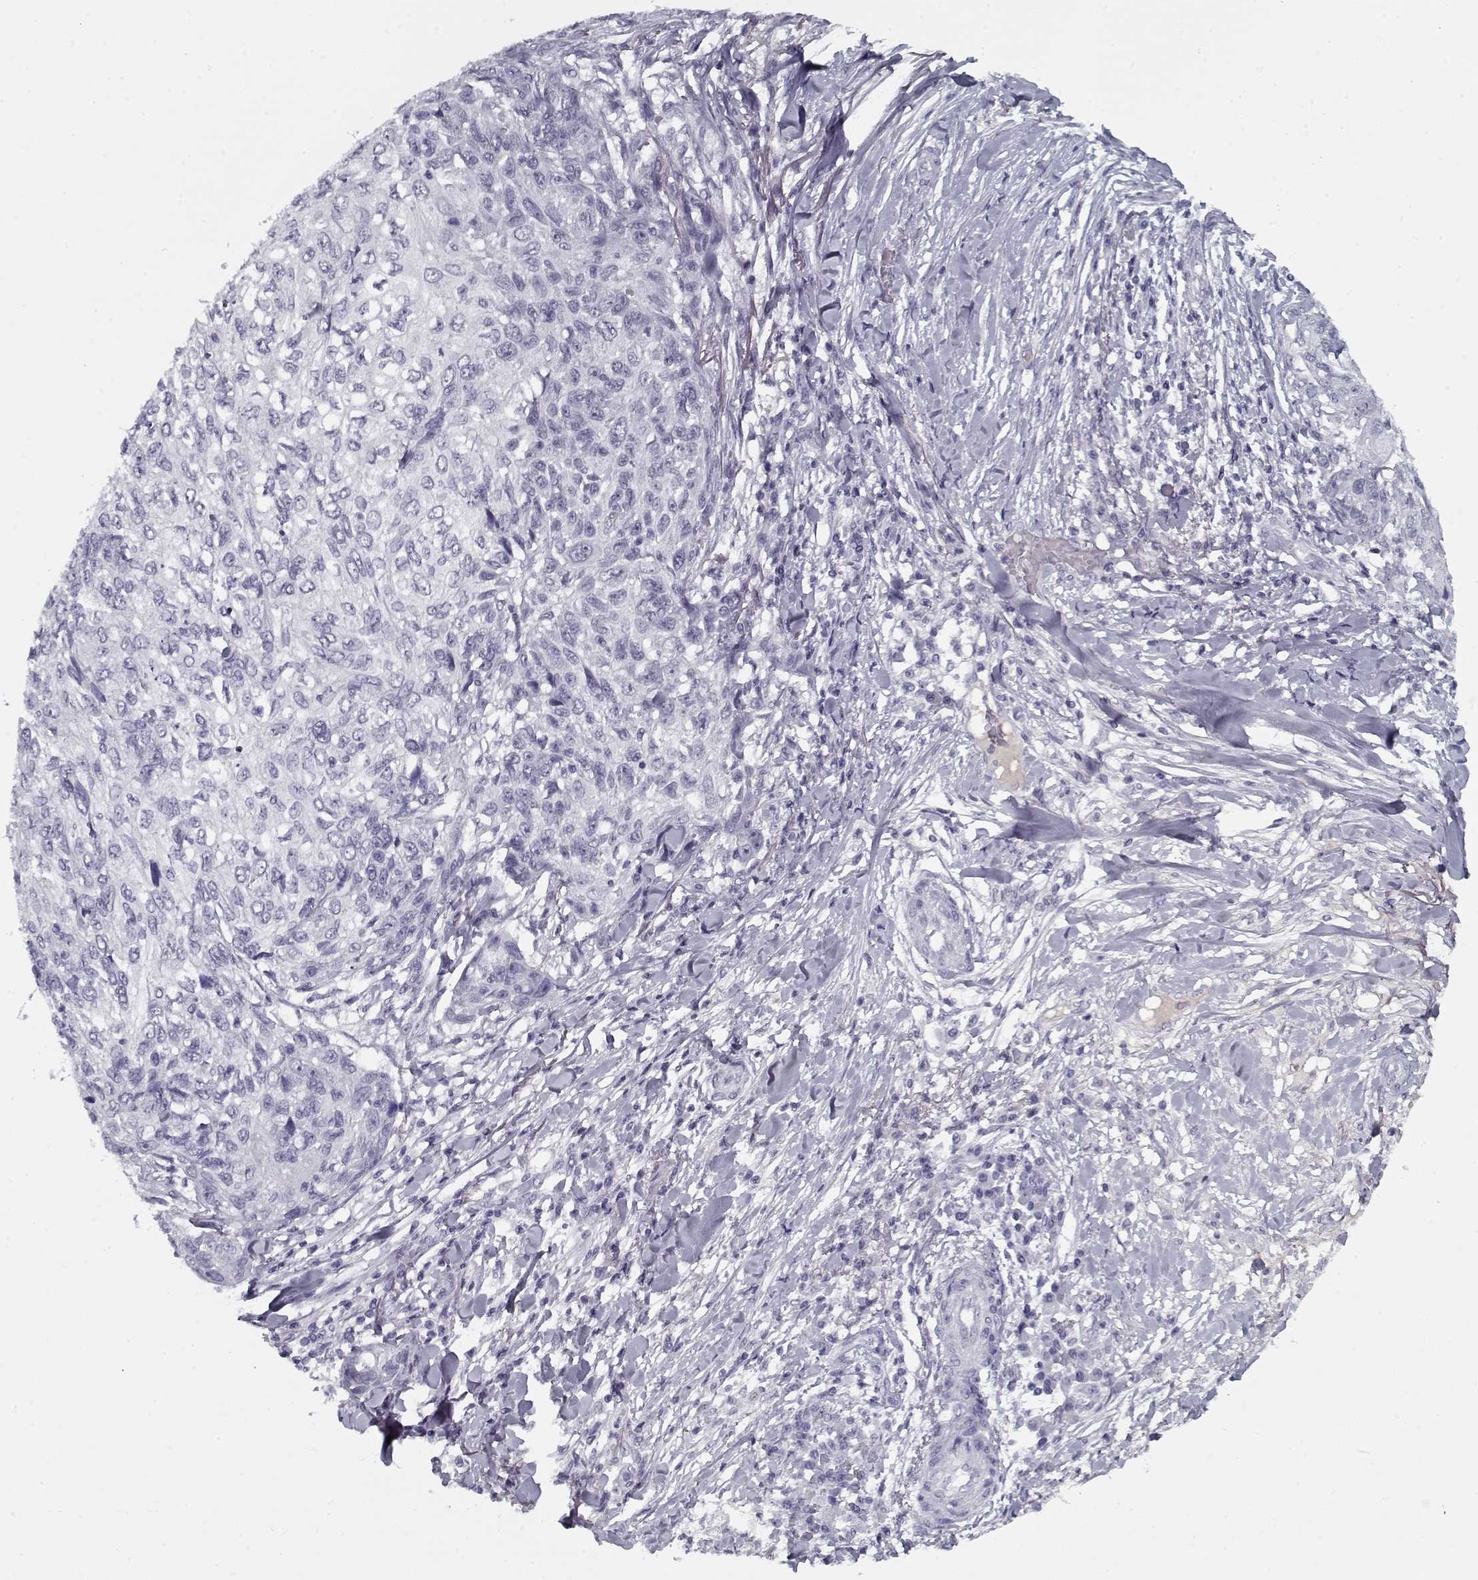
{"staining": {"intensity": "negative", "quantity": "none", "location": "none"}, "tissue": "skin cancer", "cell_type": "Tumor cells", "image_type": "cancer", "snomed": [{"axis": "morphology", "description": "Squamous cell carcinoma, NOS"}, {"axis": "topography", "description": "Skin"}], "caption": "DAB (3,3'-diaminobenzidine) immunohistochemical staining of skin cancer (squamous cell carcinoma) exhibits no significant staining in tumor cells. (DAB immunohistochemistry (IHC) with hematoxylin counter stain).", "gene": "SPACA9", "patient": {"sex": "male", "age": 92}}